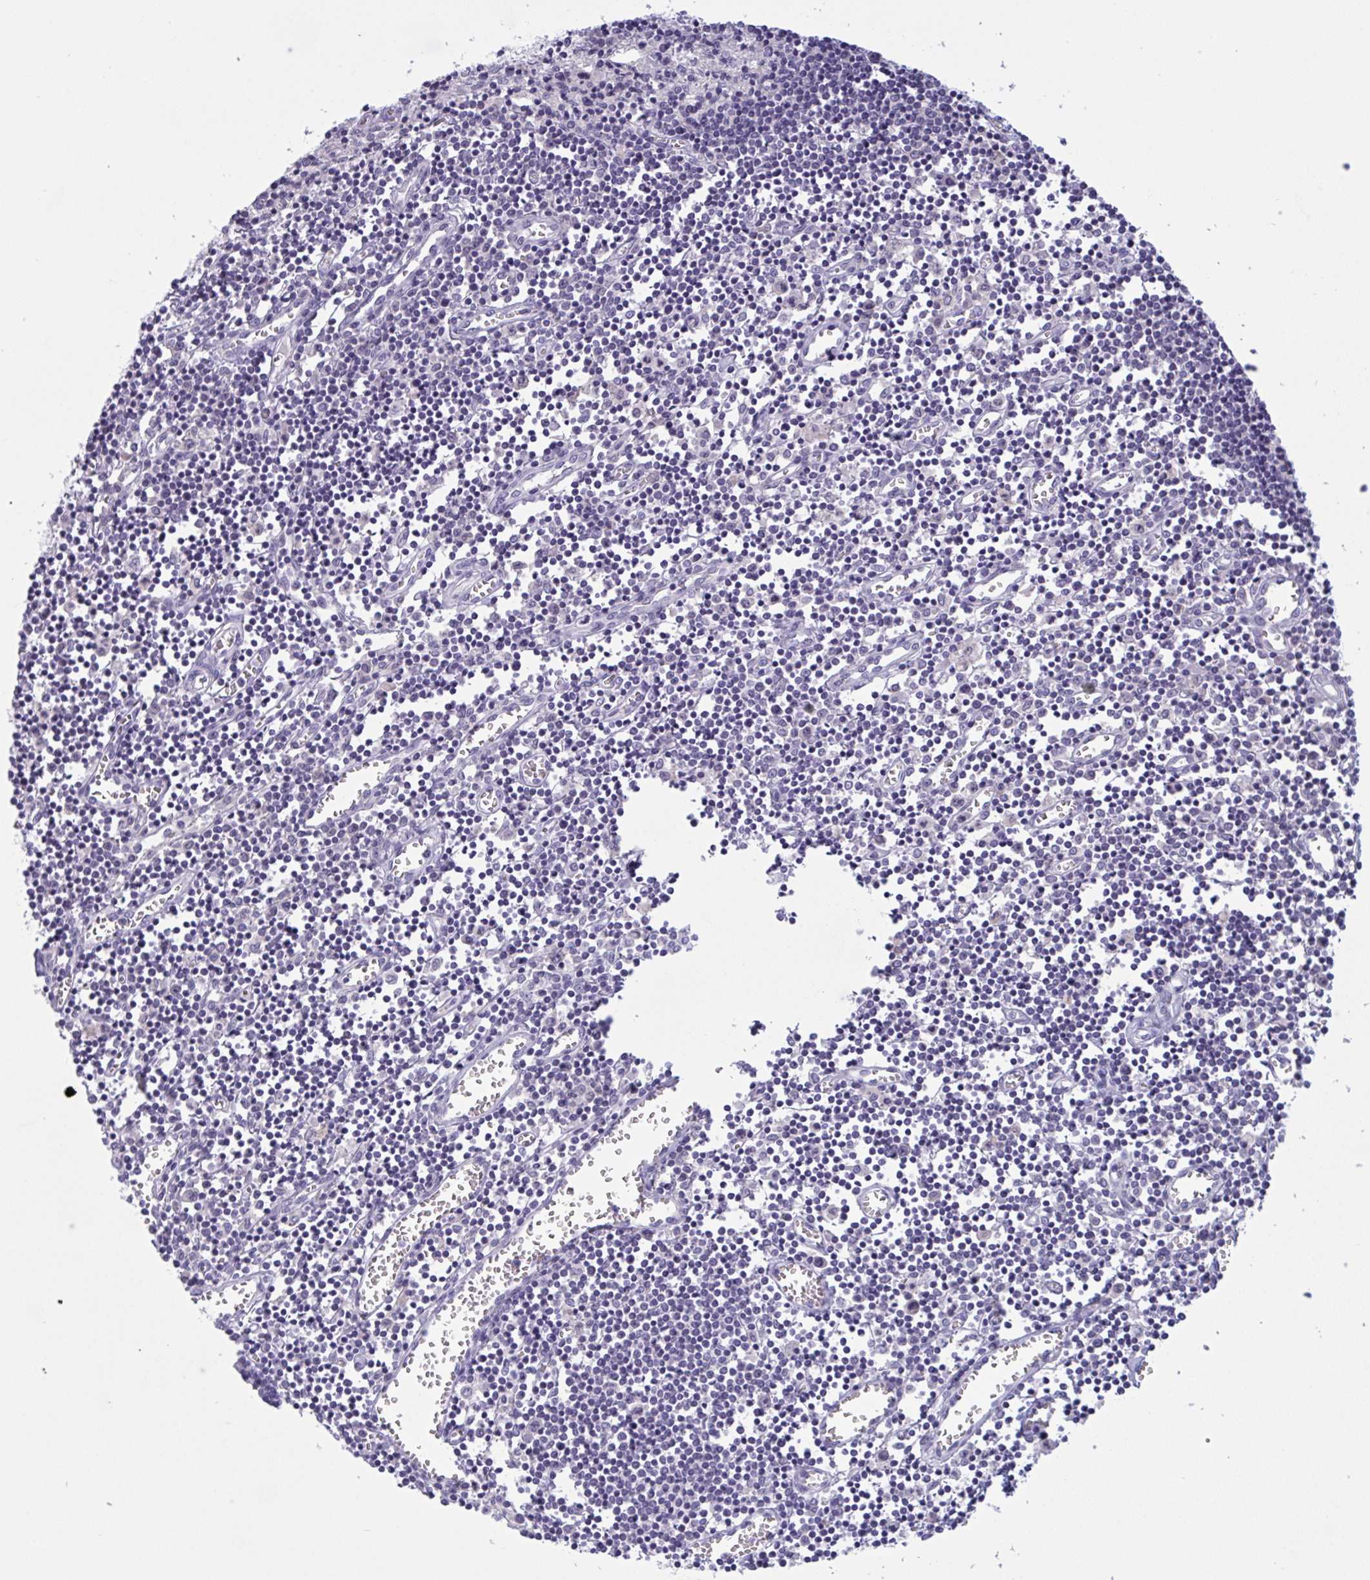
{"staining": {"intensity": "negative", "quantity": "none", "location": "none"}, "tissue": "lymph node", "cell_type": "Germinal center cells", "image_type": "normal", "snomed": [{"axis": "morphology", "description": "Normal tissue, NOS"}, {"axis": "topography", "description": "Lymph node"}], "caption": "IHC of unremarkable lymph node shows no expression in germinal center cells. (DAB IHC, high magnification).", "gene": "SERPINB13", "patient": {"sex": "male", "age": 66}}